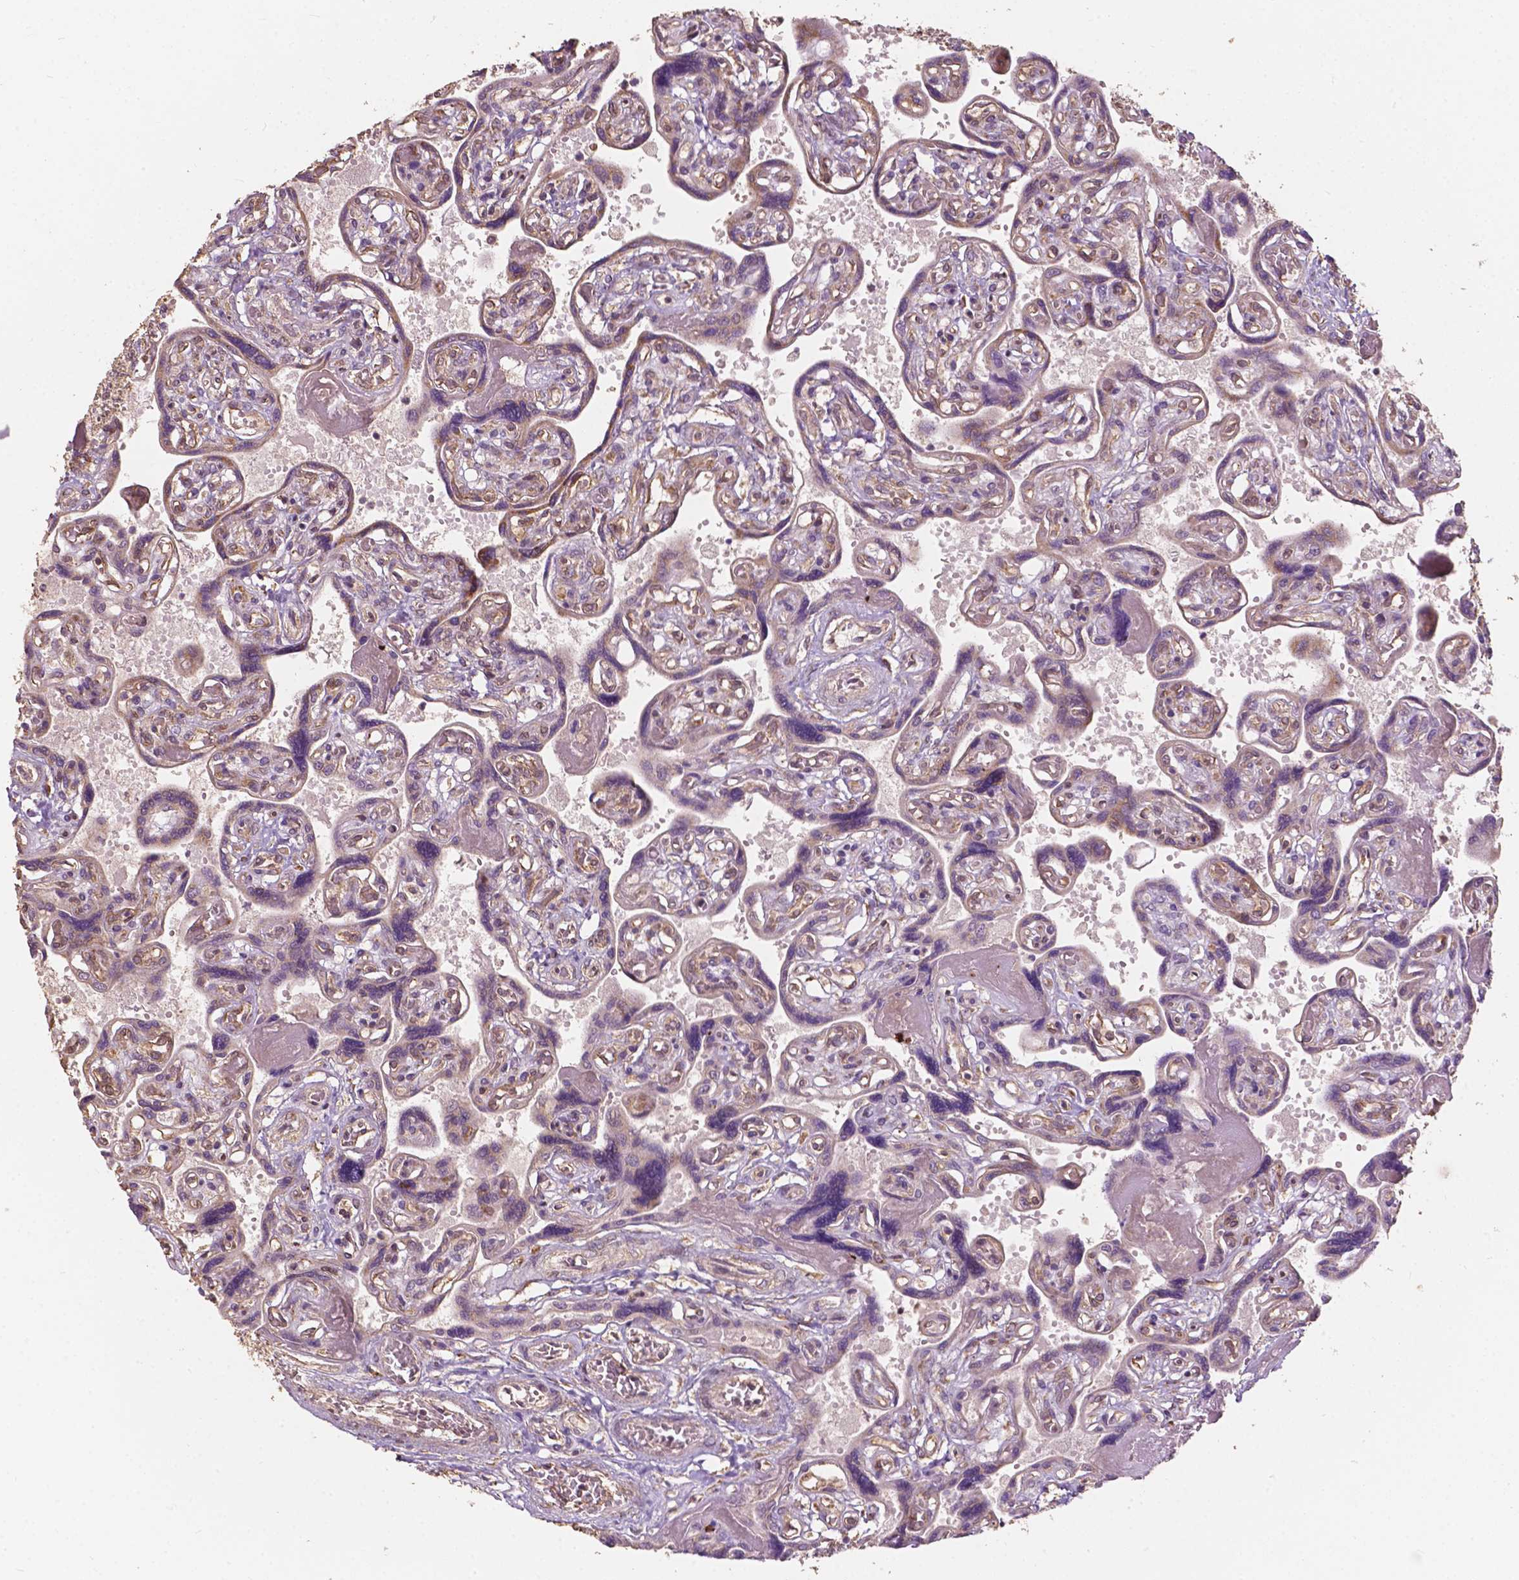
{"staining": {"intensity": "moderate", "quantity": ">75%", "location": "cytoplasmic/membranous"}, "tissue": "placenta", "cell_type": "Decidual cells", "image_type": "normal", "snomed": [{"axis": "morphology", "description": "Normal tissue, NOS"}, {"axis": "topography", "description": "Placenta"}], "caption": "A micrograph of placenta stained for a protein shows moderate cytoplasmic/membranous brown staining in decidual cells. (Stains: DAB (3,3'-diaminobenzidine) in brown, nuclei in blue, Microscopy: brightfield microscopy at high magnification).", "gene": "G3BP1", "patient": {"sex": "female", "age": 32}}